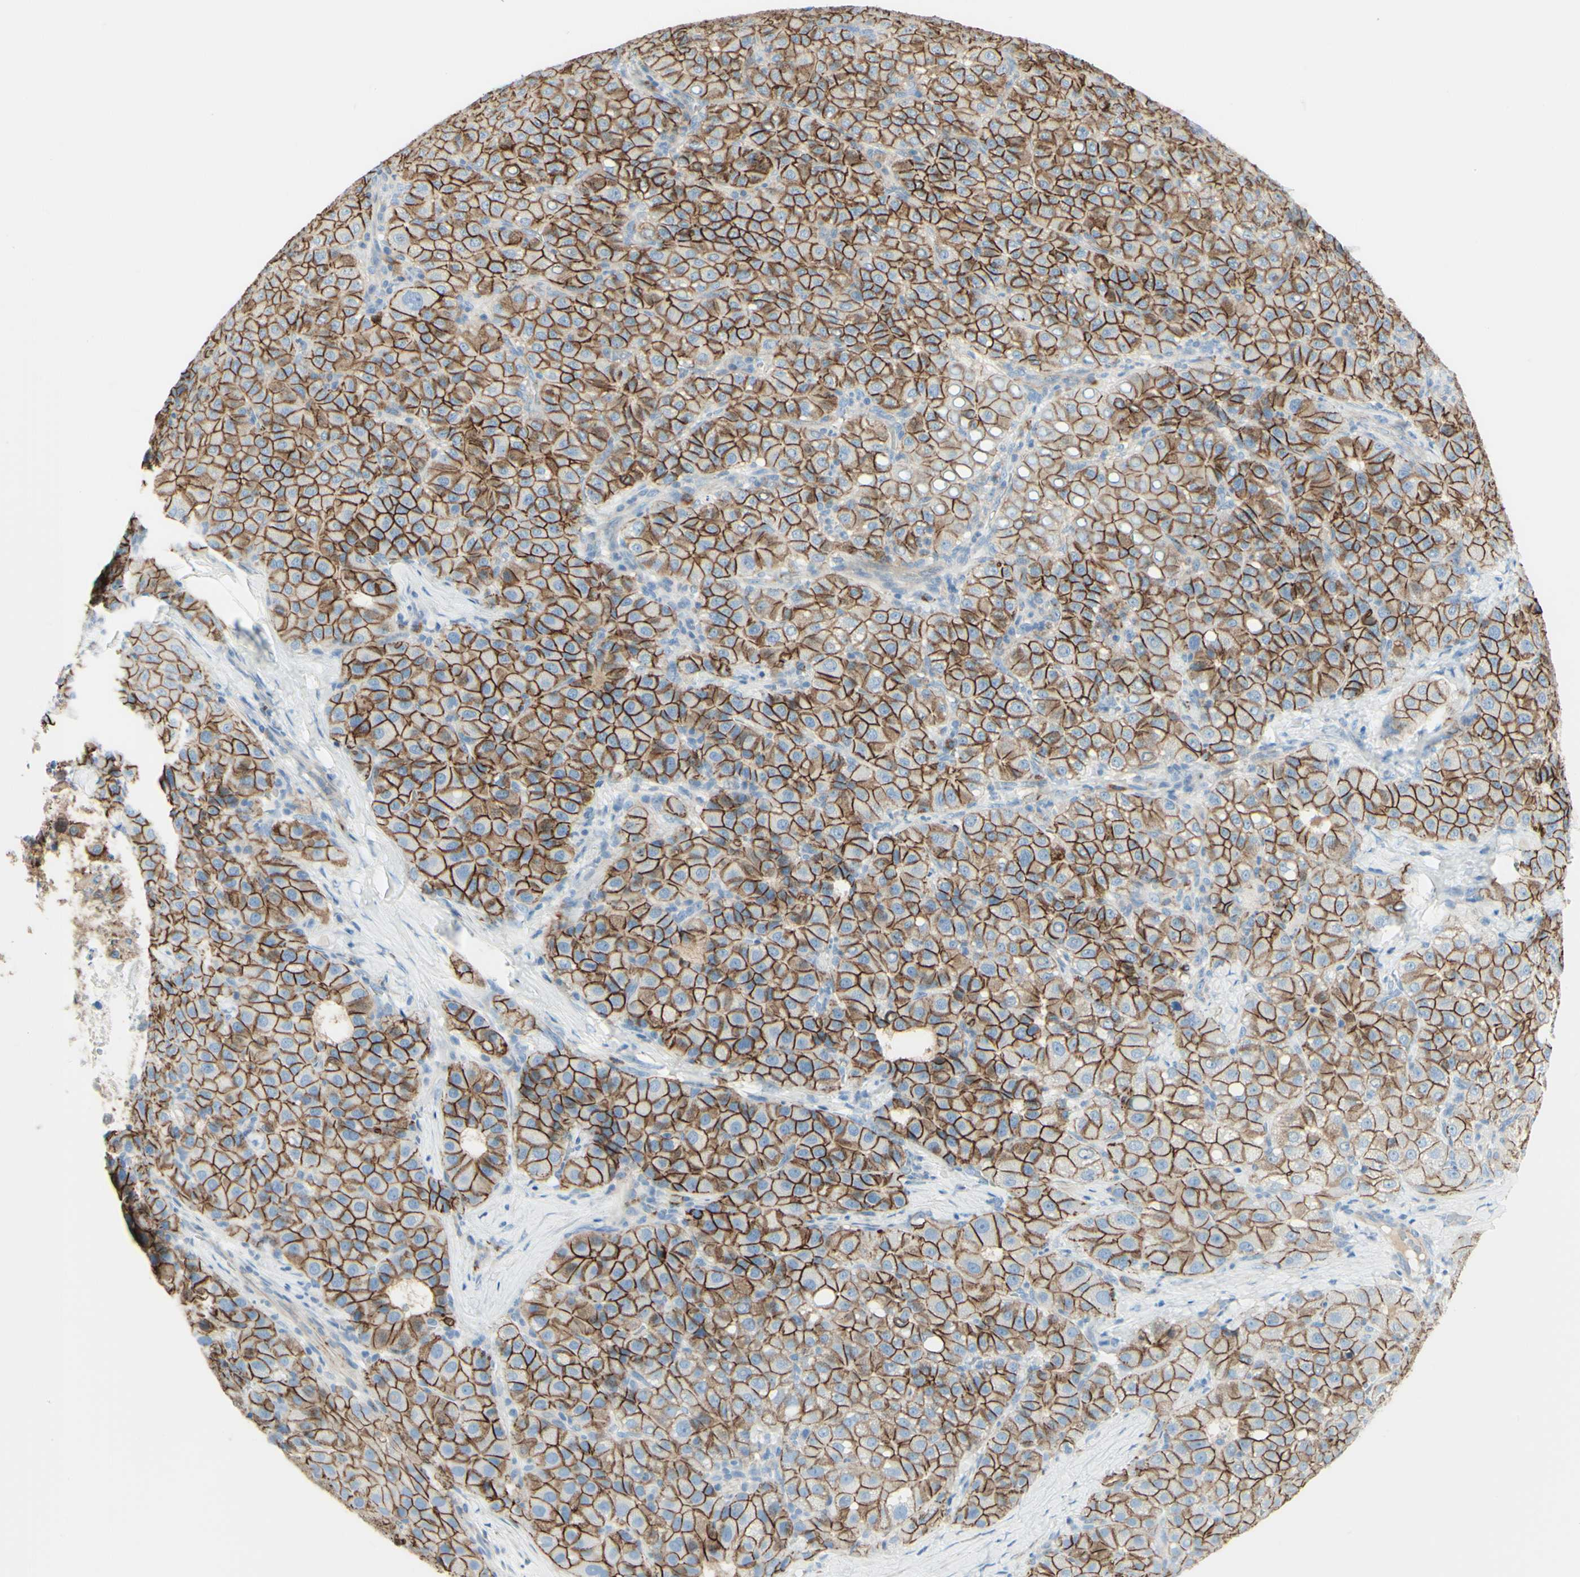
{"staining": {"intensity": "strong", "quantity": ">75%", "location": "cytoplasmic/membranous"}, "tissue": "liver cancer", "cell_type": "Tumor cells", "image_type": "cancer", "snomed": [{"axis": "morphology", "description": "Carcinoma, Hepatocellular, NOS"}, {"axis": "topography", "description": "Liver"}], "caption": "Protein expression by IHC shows strong cytoplasmic/membranous positivity in about >75% of tumor cells in liver hepatocellular carcinoma.", "gene": "ALCAM", "patient": {"sex": "male", "age": 65}}